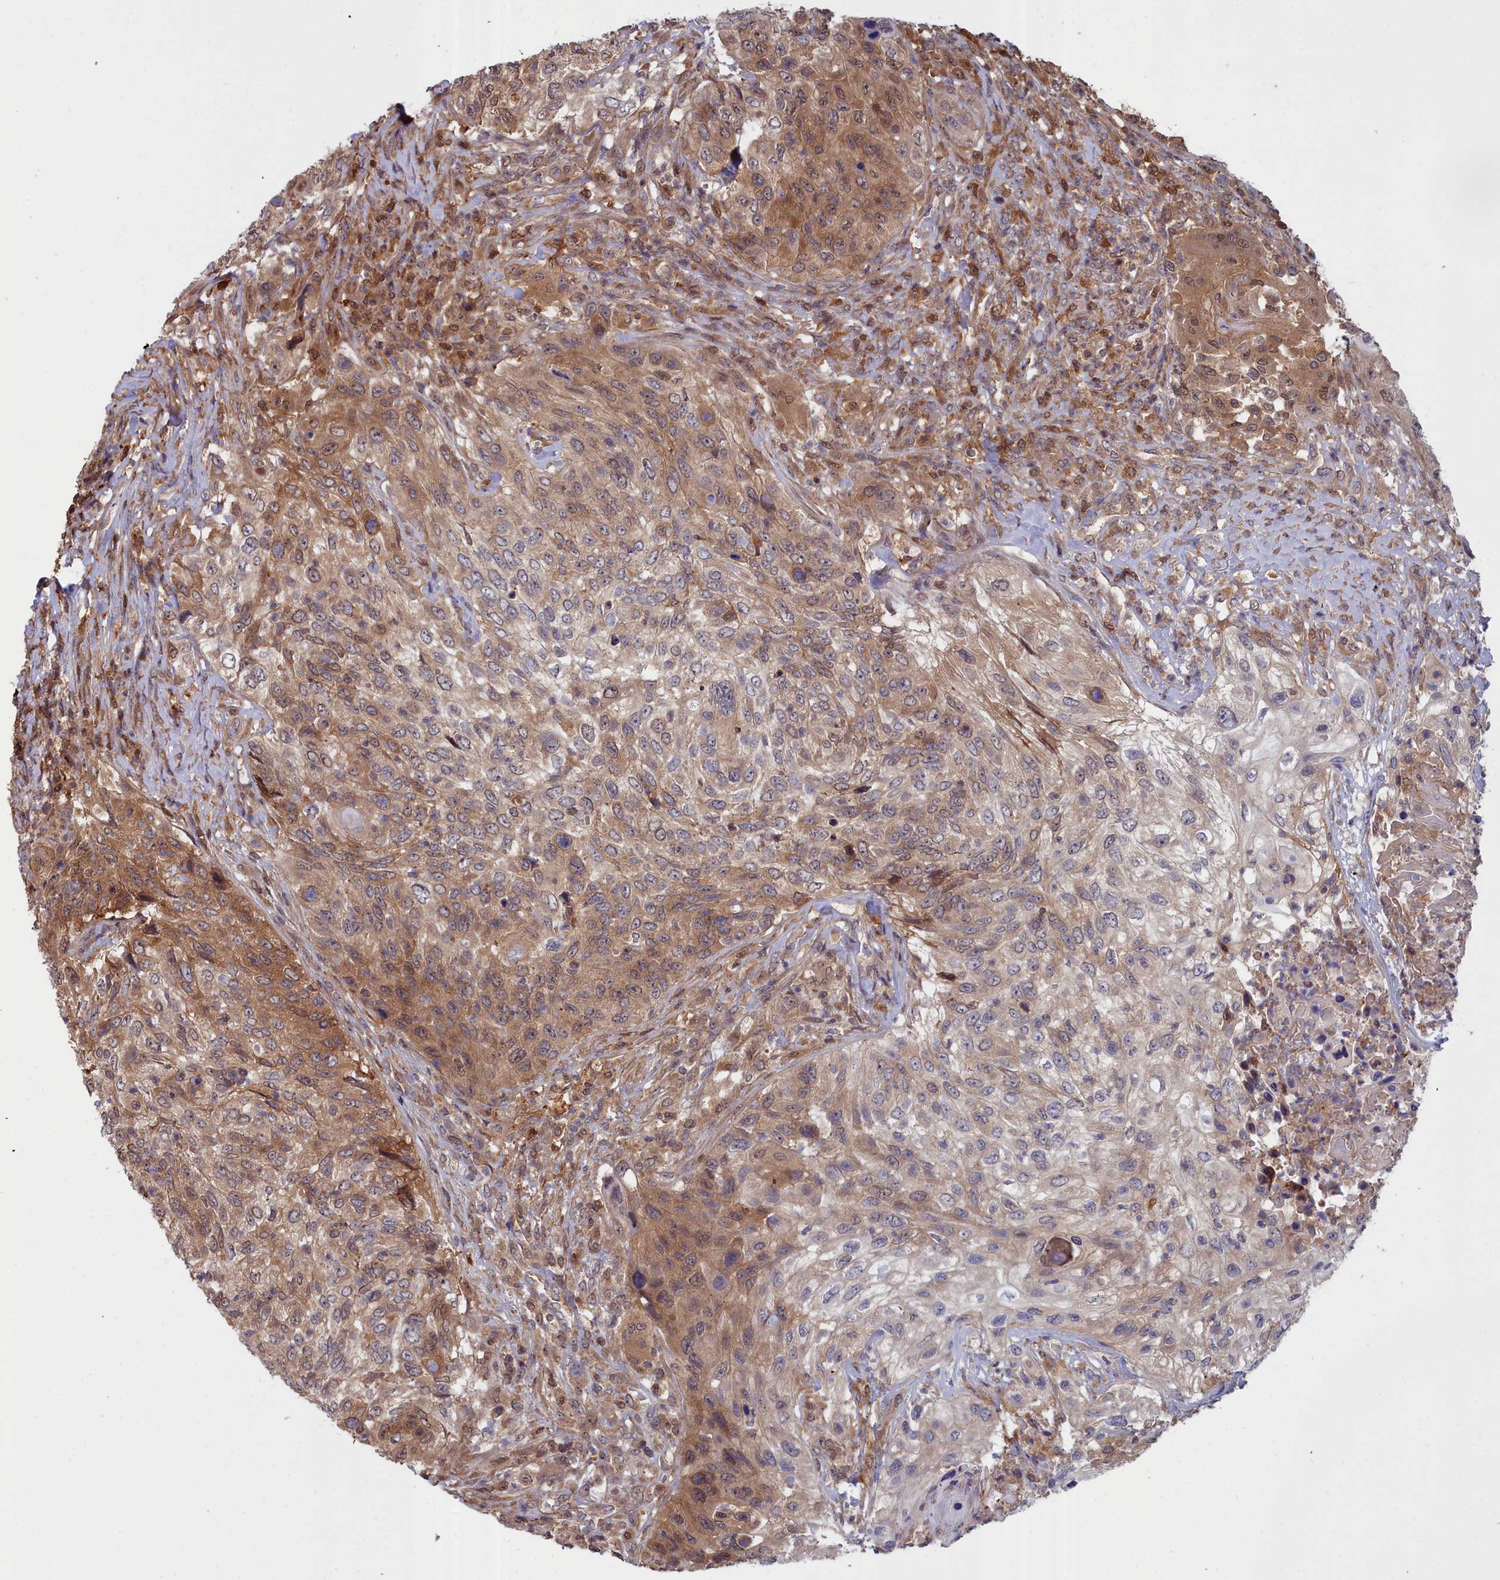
{"staining": {"intensity": "moderate", "quantity": "25%-75%", "location": "cytoplasmic/membranous,nuclear"}, "tissue": "urothelial cancer", "cell_type": "Tumor cells", "image_type": "cancer", "snomed": [{"axis": "morphology", "description": "Urothelial carcinoma, High grade"}, {"axis": "topography", "description": "Urinary bladder"}], "caption": "The micrograph exhibits immunohistochemical staining of high-grade urothelial carcinoma. There is moderate cytoplasmic/membranous and nuclear expression is appreciated in about 25%-75% of tumor cells.", "gene": "GFRA2", "patient": {"sex": "female", "age": 60}}